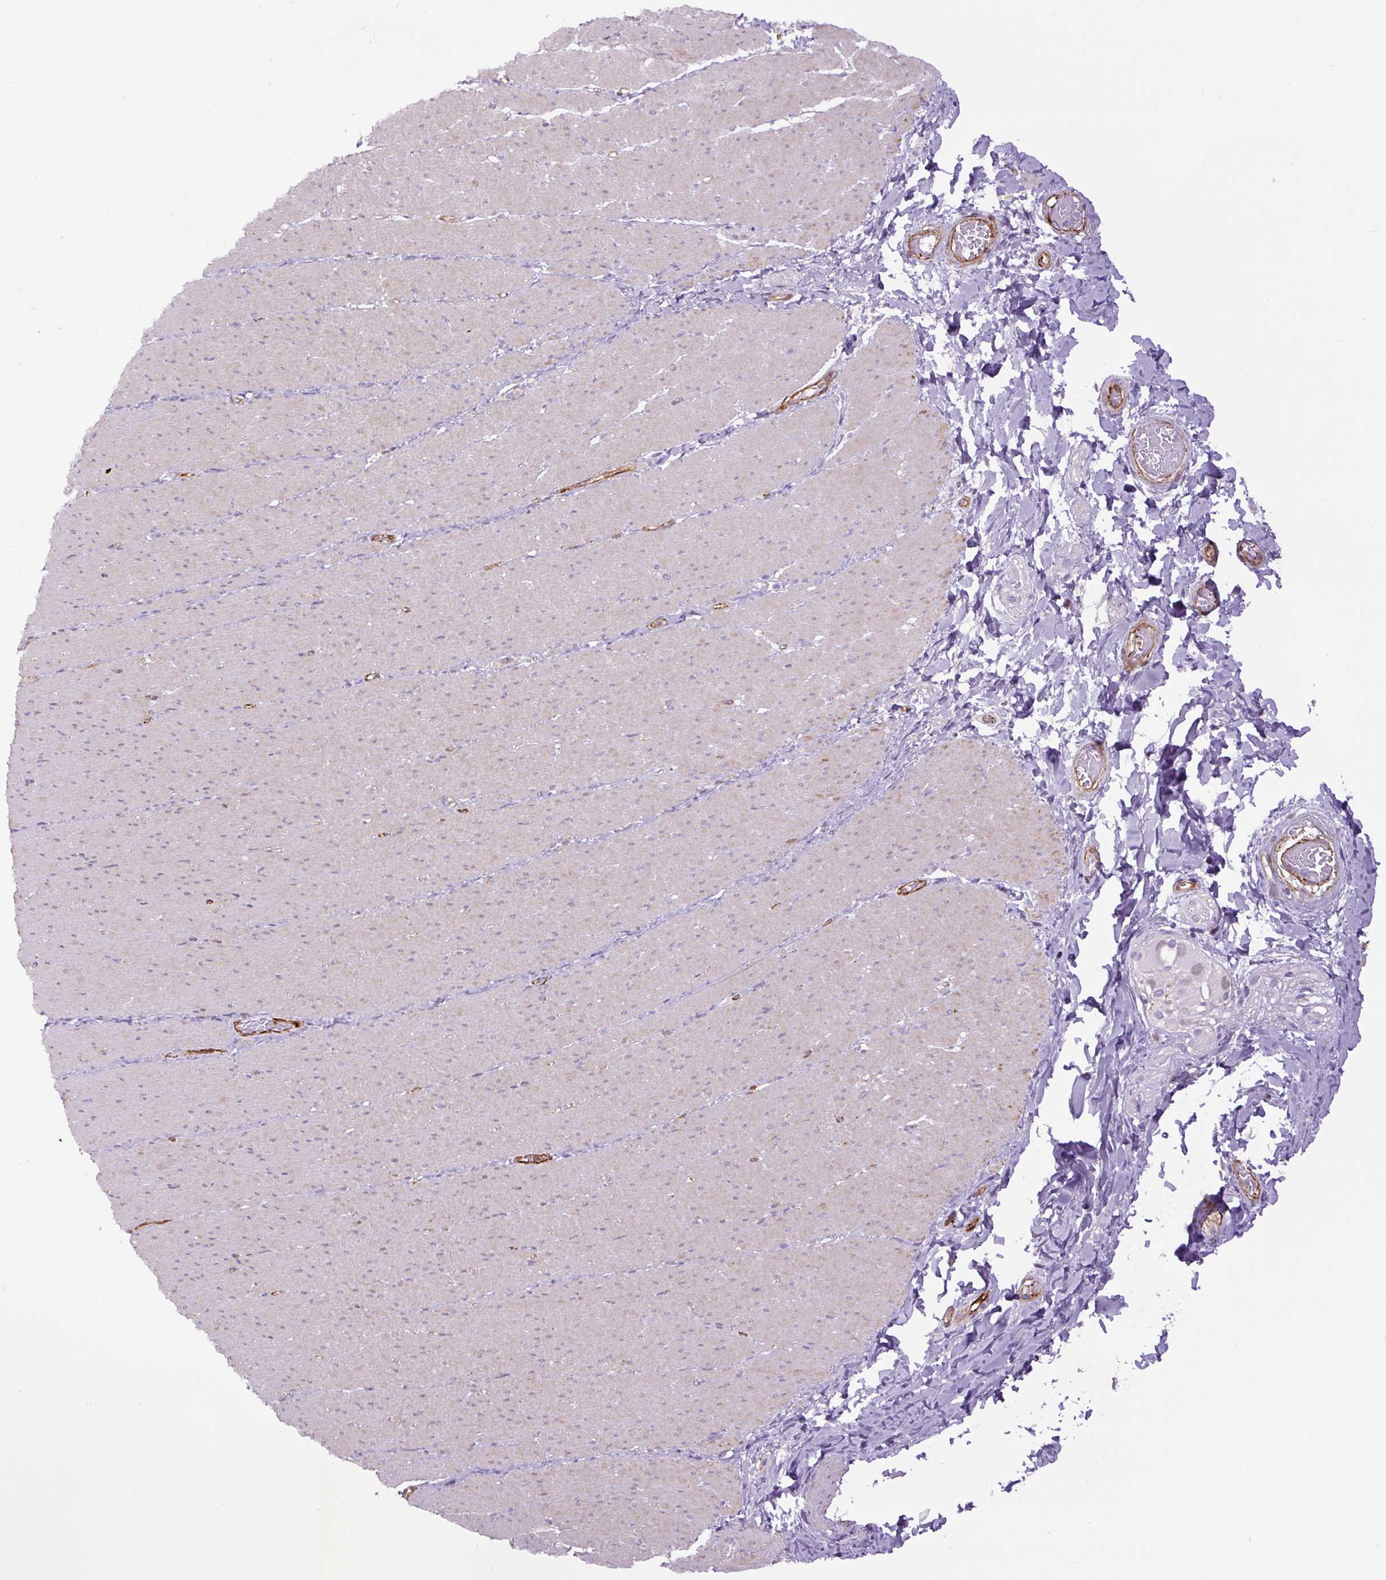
{"staining": {"intensity": "moderate", "quantity": "<25%", "location": "cytoplasmic/membranous"}, "tissue": "smooth muscle", "cell_type": "Smooth muscle cells", "image_type": "normal", "snomed": [{"axis": "morphology", "description": "Normal tissue, NOS"}, {"axis": "topography", "description": "Smooth muscle"}, {"axis": "topography", "description": "Rectum"}], "caption": "Immunohistochemical staining of normal smooth muscle exhibits <25% levels of moderate cytoplasmic/membranous protein positivity in about <25% of smooth muscle cells.", "gene": "B3GALT5", "patient": {"sex": "male", "age": 53}}